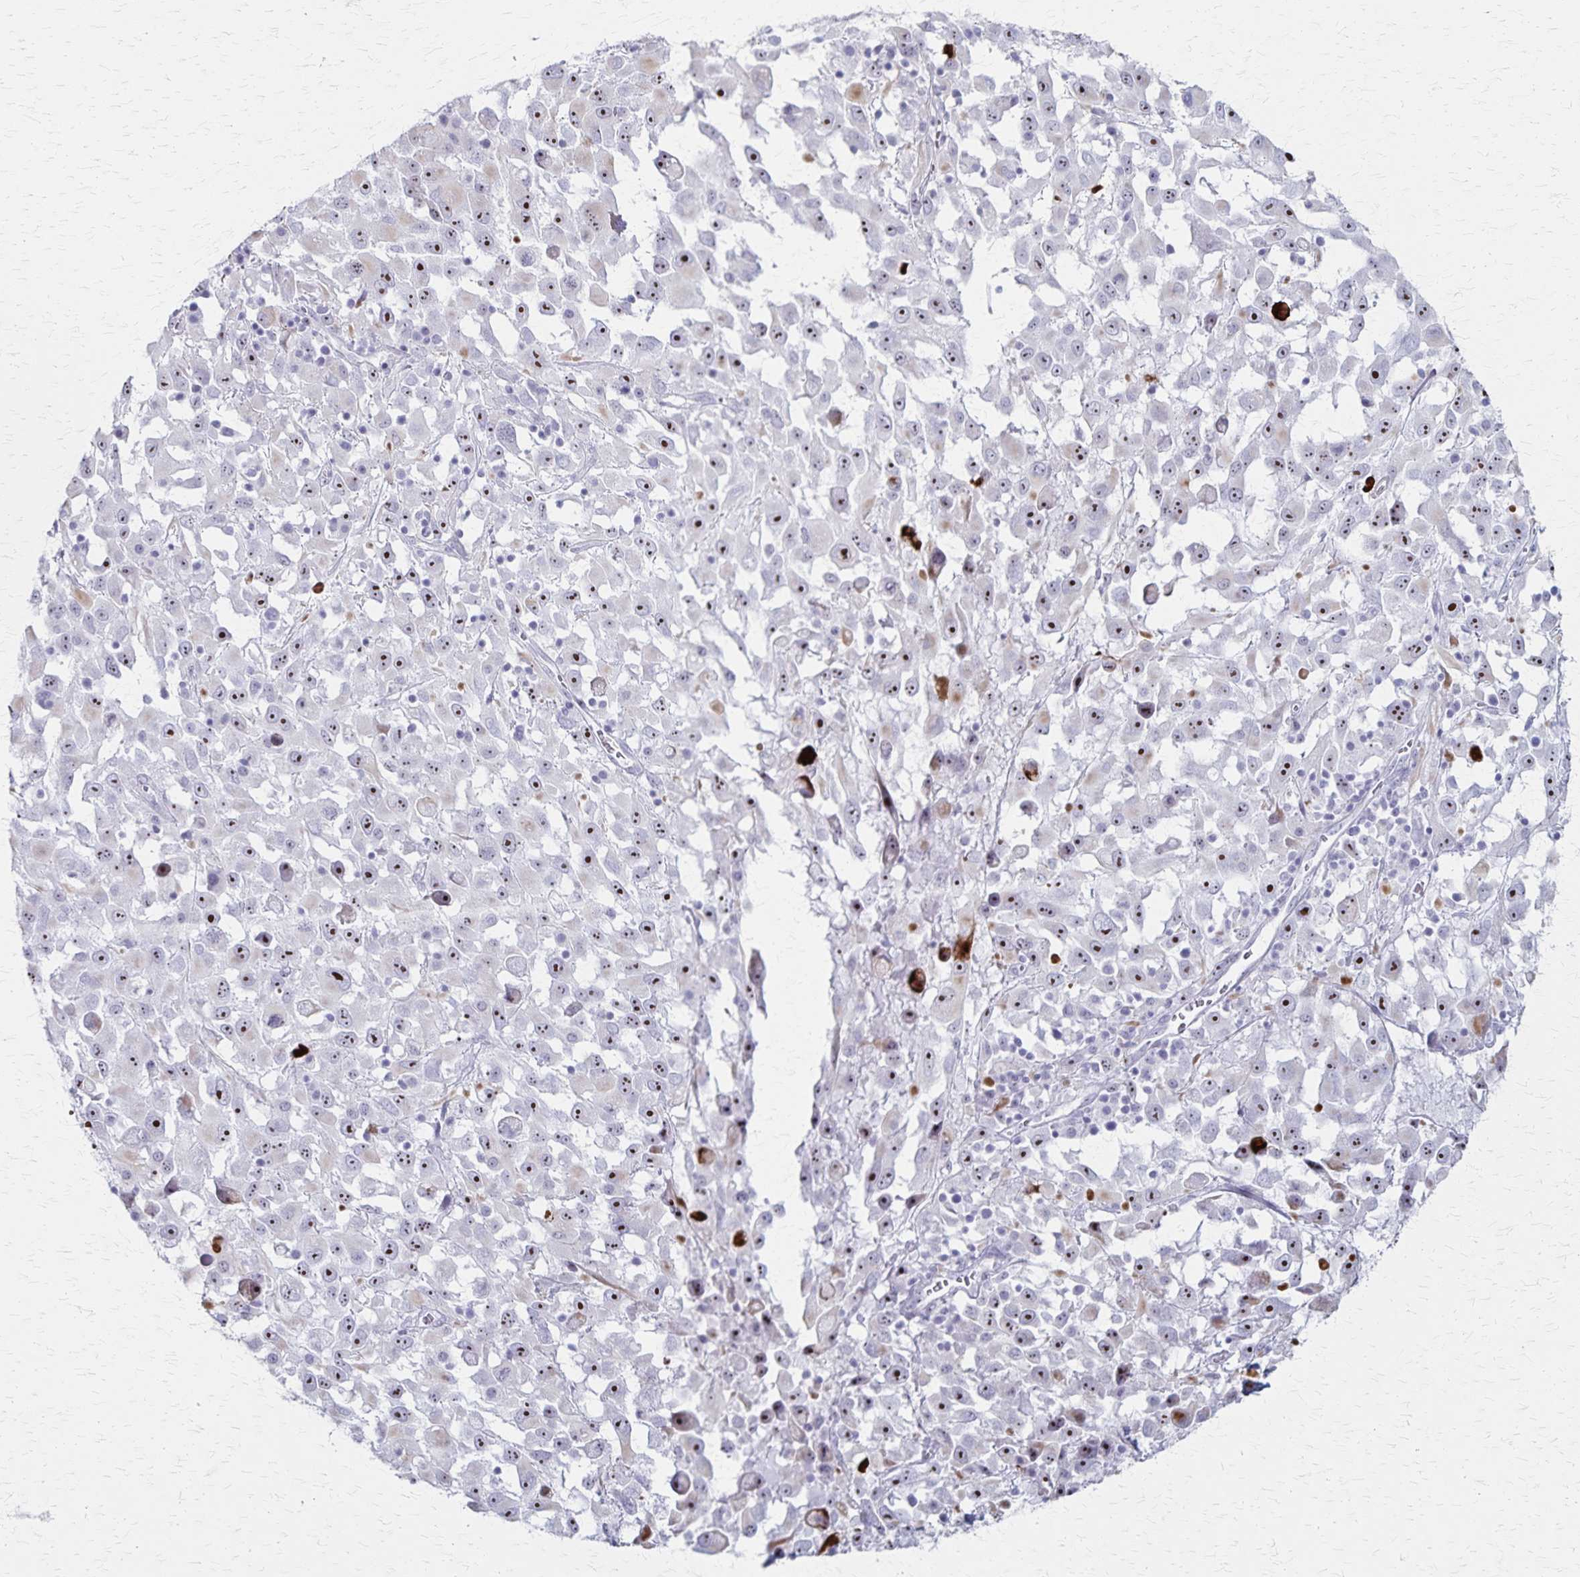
{"staining": {"intensity": "moderate", "quantity": ">75%", "location": "nuclear"}, "tissue": "melanoma", "cell_type": "Tumor cells", "image_type": "cancer", "snomed": [{"axis": "morphology", "description": "Malignant melanoma, Metastatic site"}, {"axis": "topography", "description": "Soft tissue"}], "caption": "Immunohistochemistry micrograph of malignant melanoma (metastatic site) stained for a protein (brown), which displays medium levels of moderate nuclear positivity in approximately >75% of tumor cells.", "gene": "DLK2", "patient": {"sex": "male", "age": 50}}